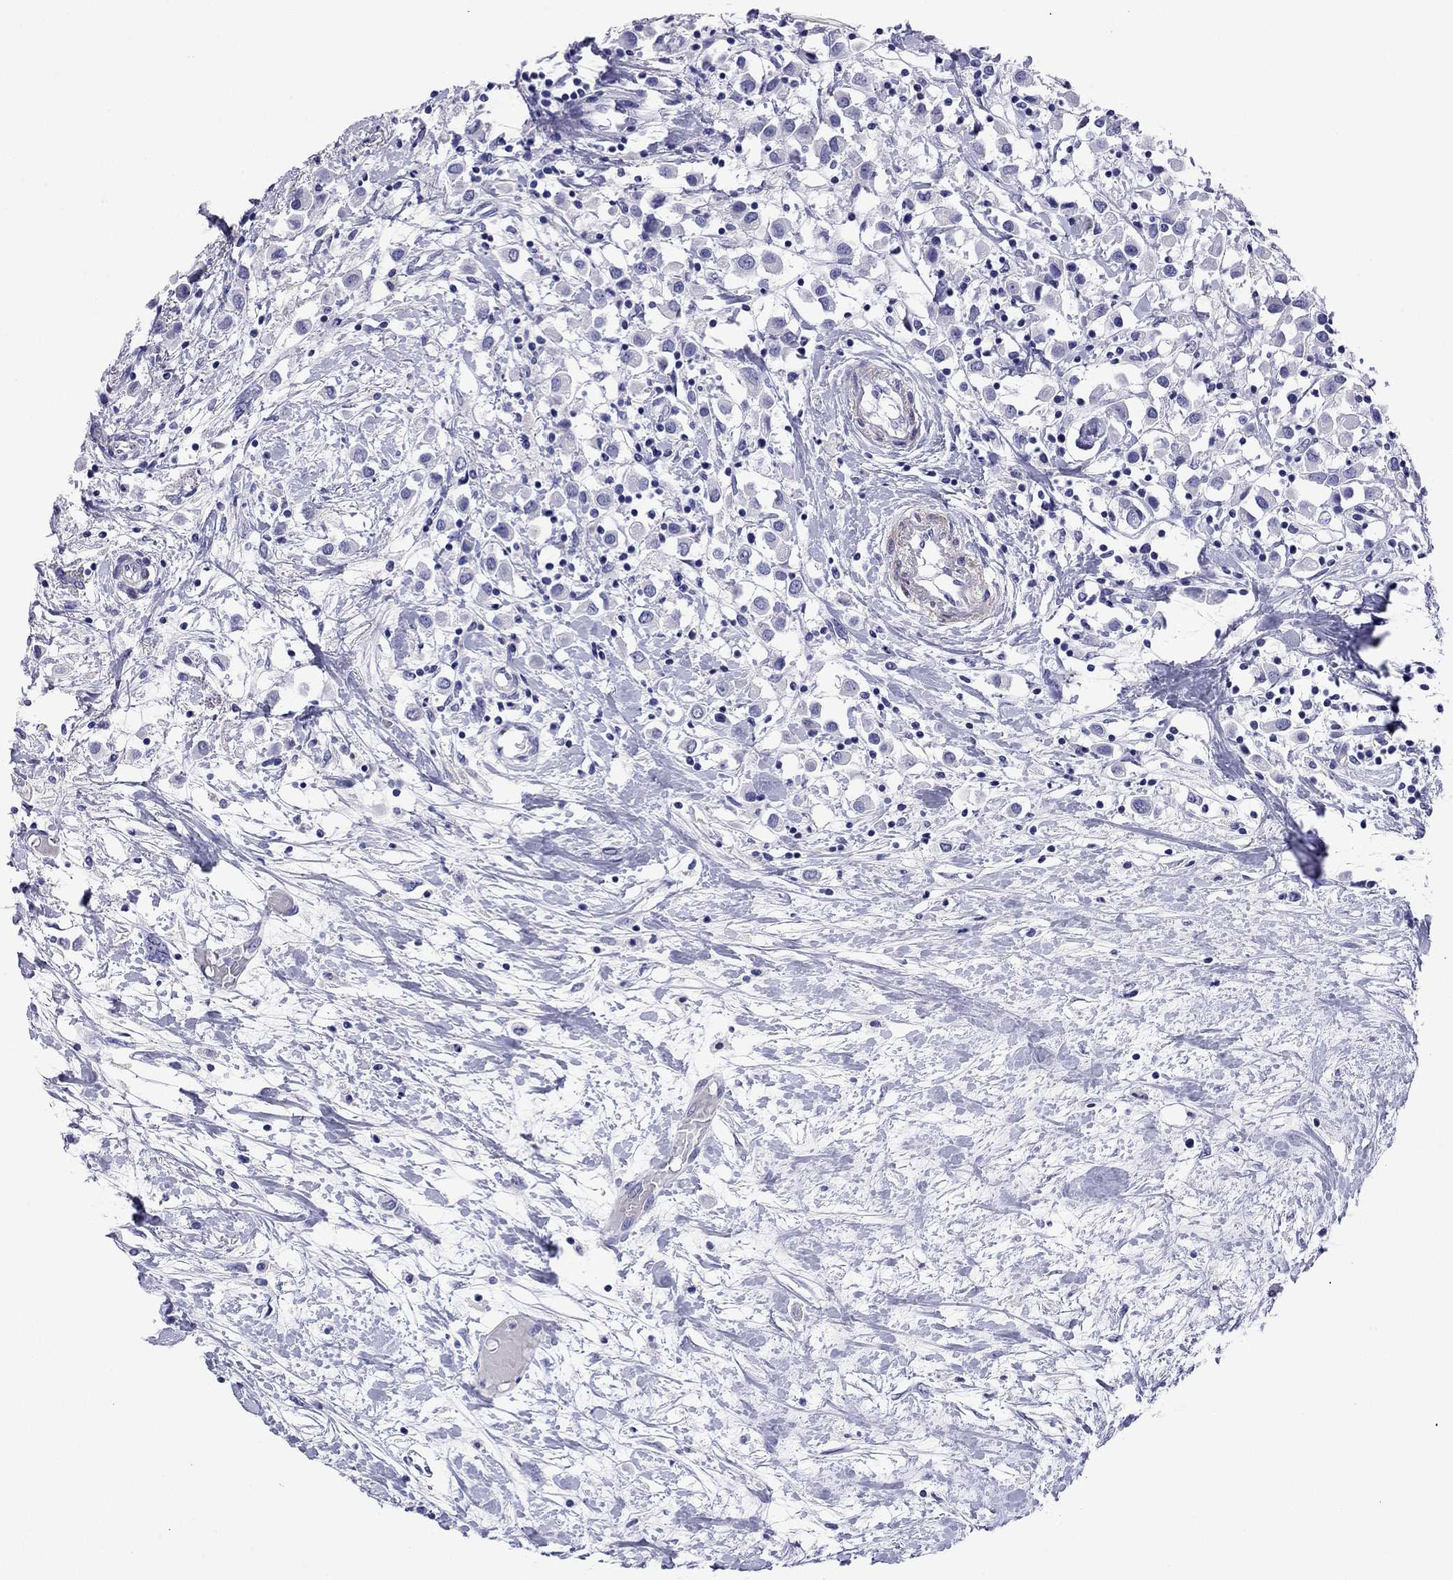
{"staining": {"intensity": "negative", "quantity": "none", "location": "none"}, "tissue": "breast cancer", "cell_type": "Tumor cells", "image_type": "cancer", "snomed": [{"axis": "morphology", "description": "Duct carcinoma"}, {"axis": "topography", "description": "Breast"}], "caption": "IHC photomicrograph of infiltrating ductal carcinoma (breast) stained for a protein (brown), which displays no staining in tumor cells.", "gene": "KIAA2012", "patient": {"sex": "female", "age": 61}}